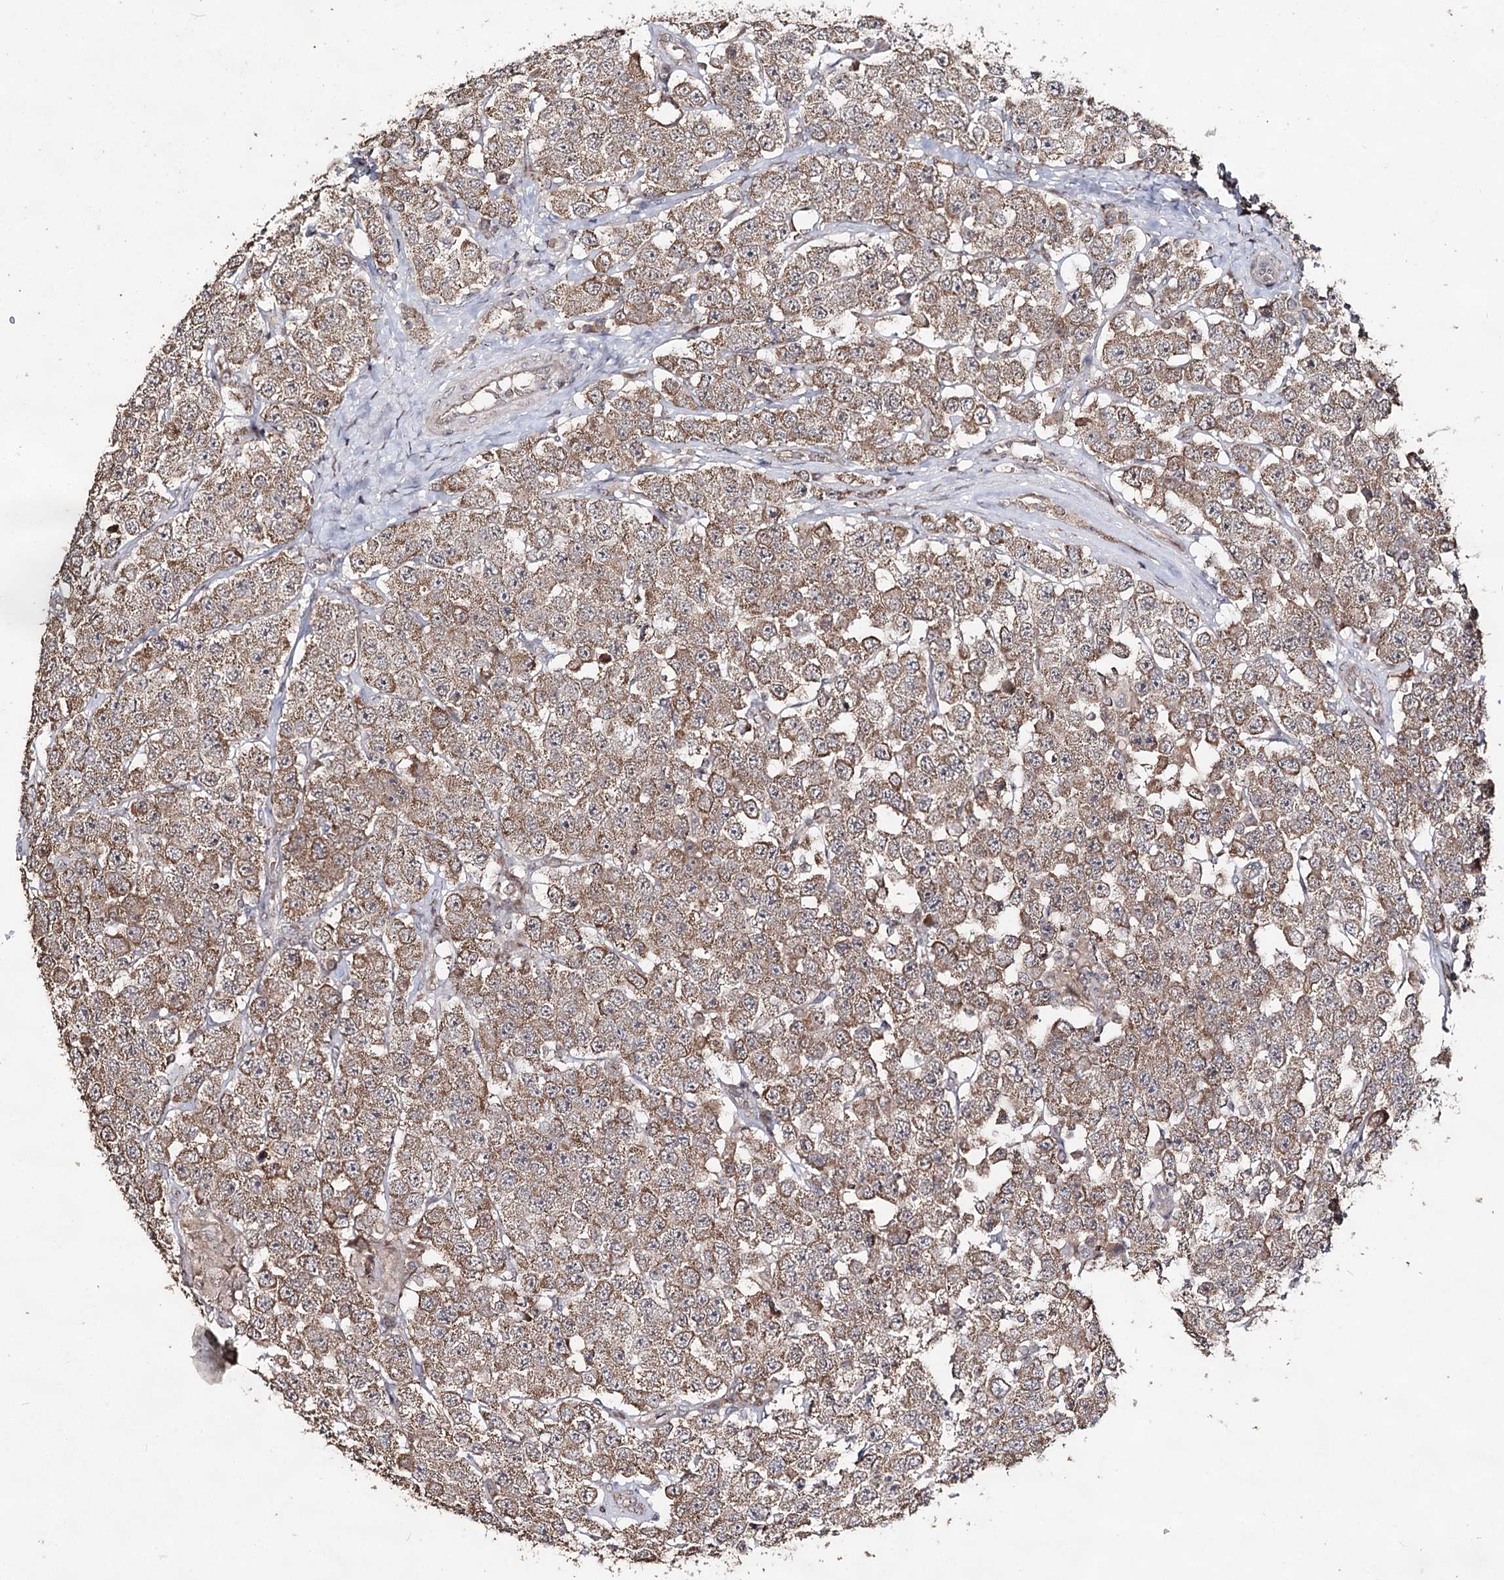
{"staining": {"intensity": "moderate", "quantity": ">75%", "location": "cytoplasmic/membranous"}, "tissue": "testis cancer", "cell_type": "Tumor cells", "image_type": "cancer", "snomed": [{"axis": "morphology", "description": "Seminoma, NOS"}, {"axis": "topography", "description": "Testis"}], "caption": "Protein expression analysis of human testis seminoma reveals moderate cytoplasmic/membranous positivity in approximately >75% of tumor cells. (brown staining indicates protein expression, while blue staining denotes nuclei).", "gene": "ACTR6", "patient": {"sex": "male", "age": 28}}